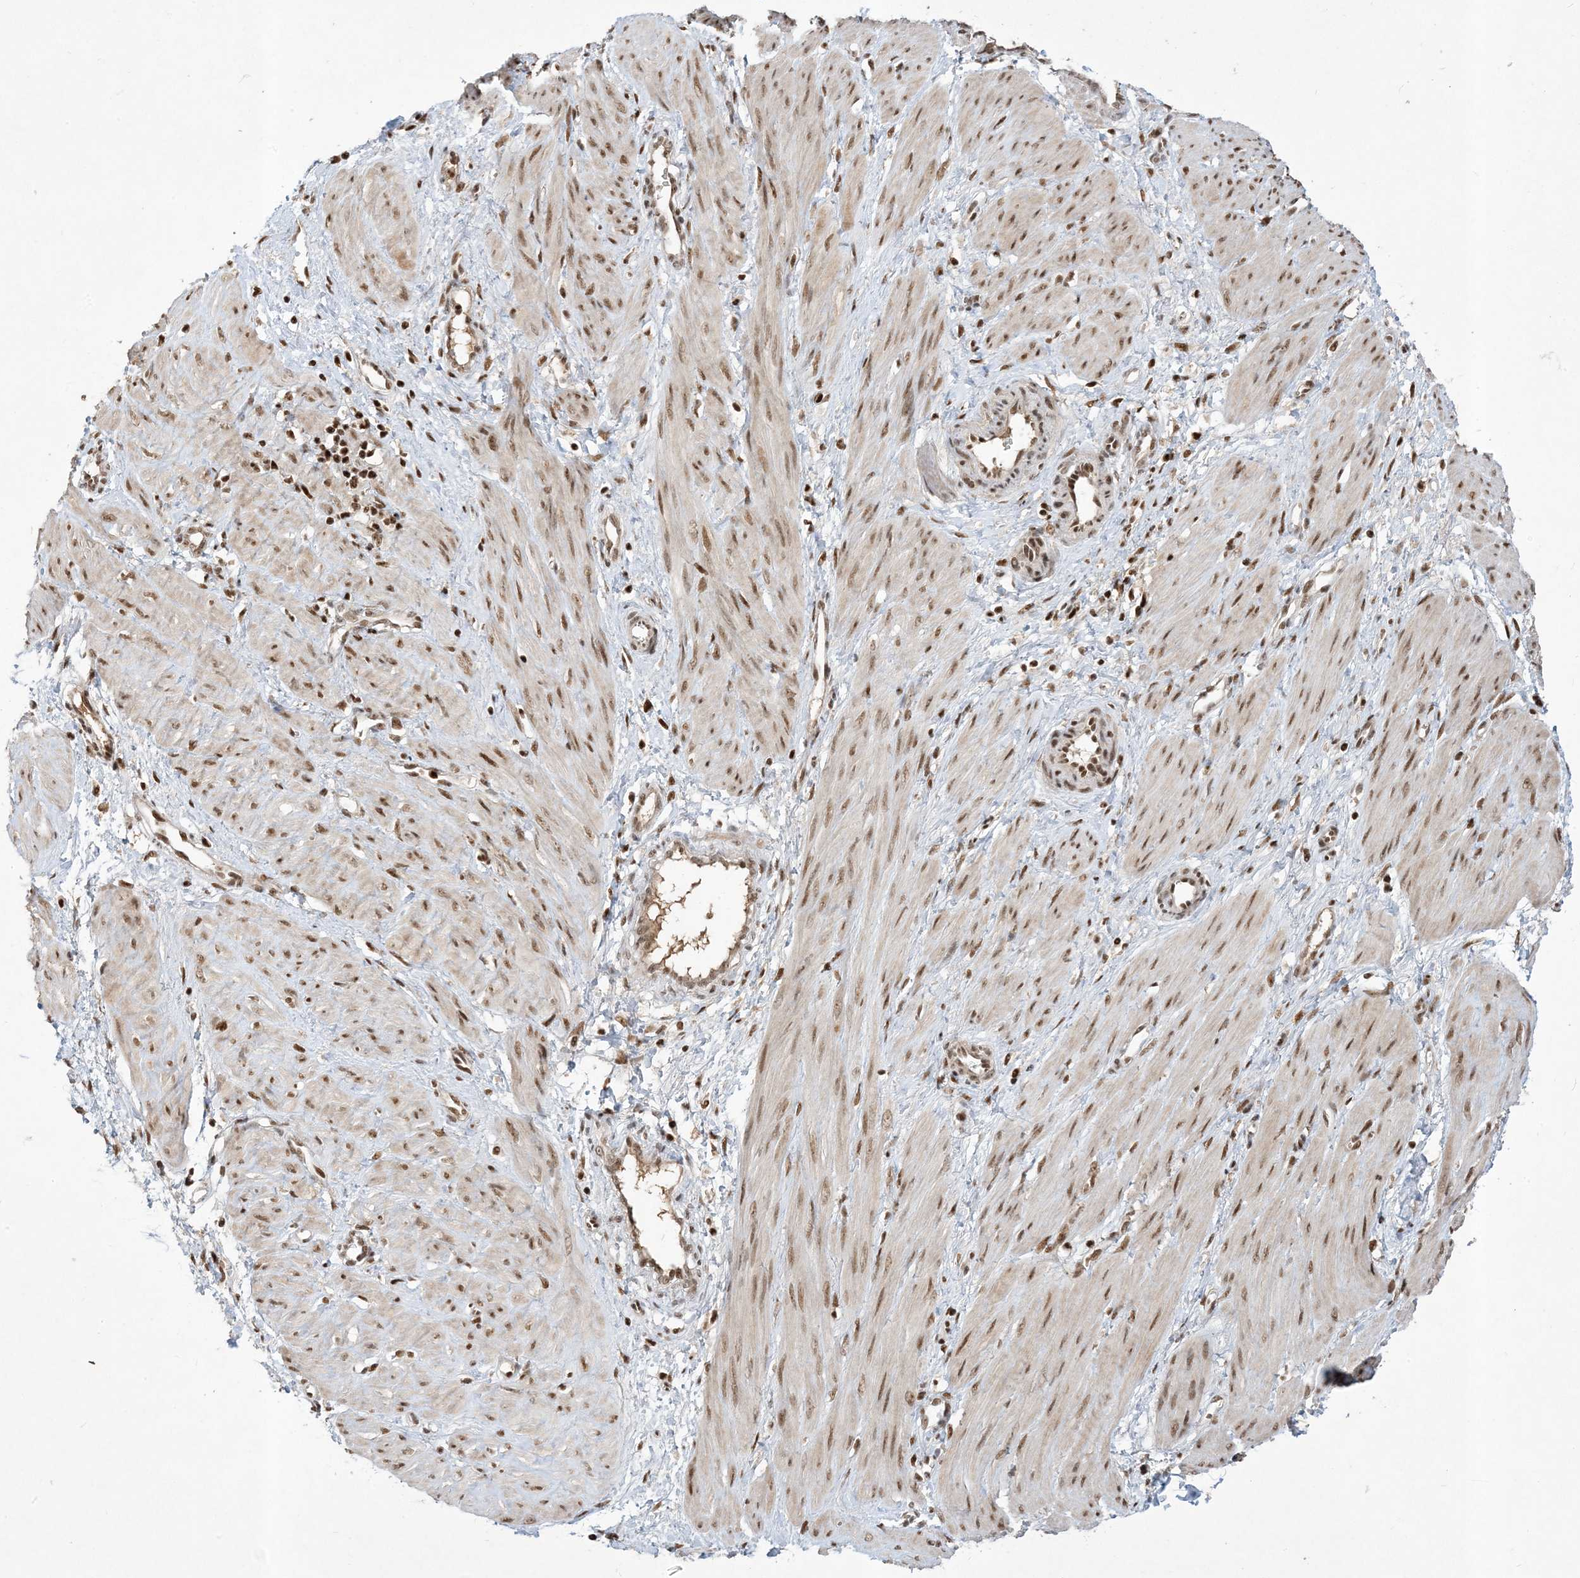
{"staining": {"intensity": "moderate", "quantity": ">75%", "location": "nuclear"}, "tissue": "smooth muscle", "cell_type": "Smooth muscle cells", "image_type": "normal", "snomed": [{"axis": "morphology", "description": "Normal tissue, NOS"}, {"axis": "topography", "description": "Endometrium"}], "caption": "Immunohistochemical staining of normal human smooth muscle demonstrates moderate nuclear protein staining in about >75% of smooth muscle cells. The staining was performed using DAB to visualize the protein expression in brown, while the nuclei were stained in blue with hematoxylin (Magnification: 20x).", "gene": "PPIL2", "patient": {"sex": "female", "age": 33}}